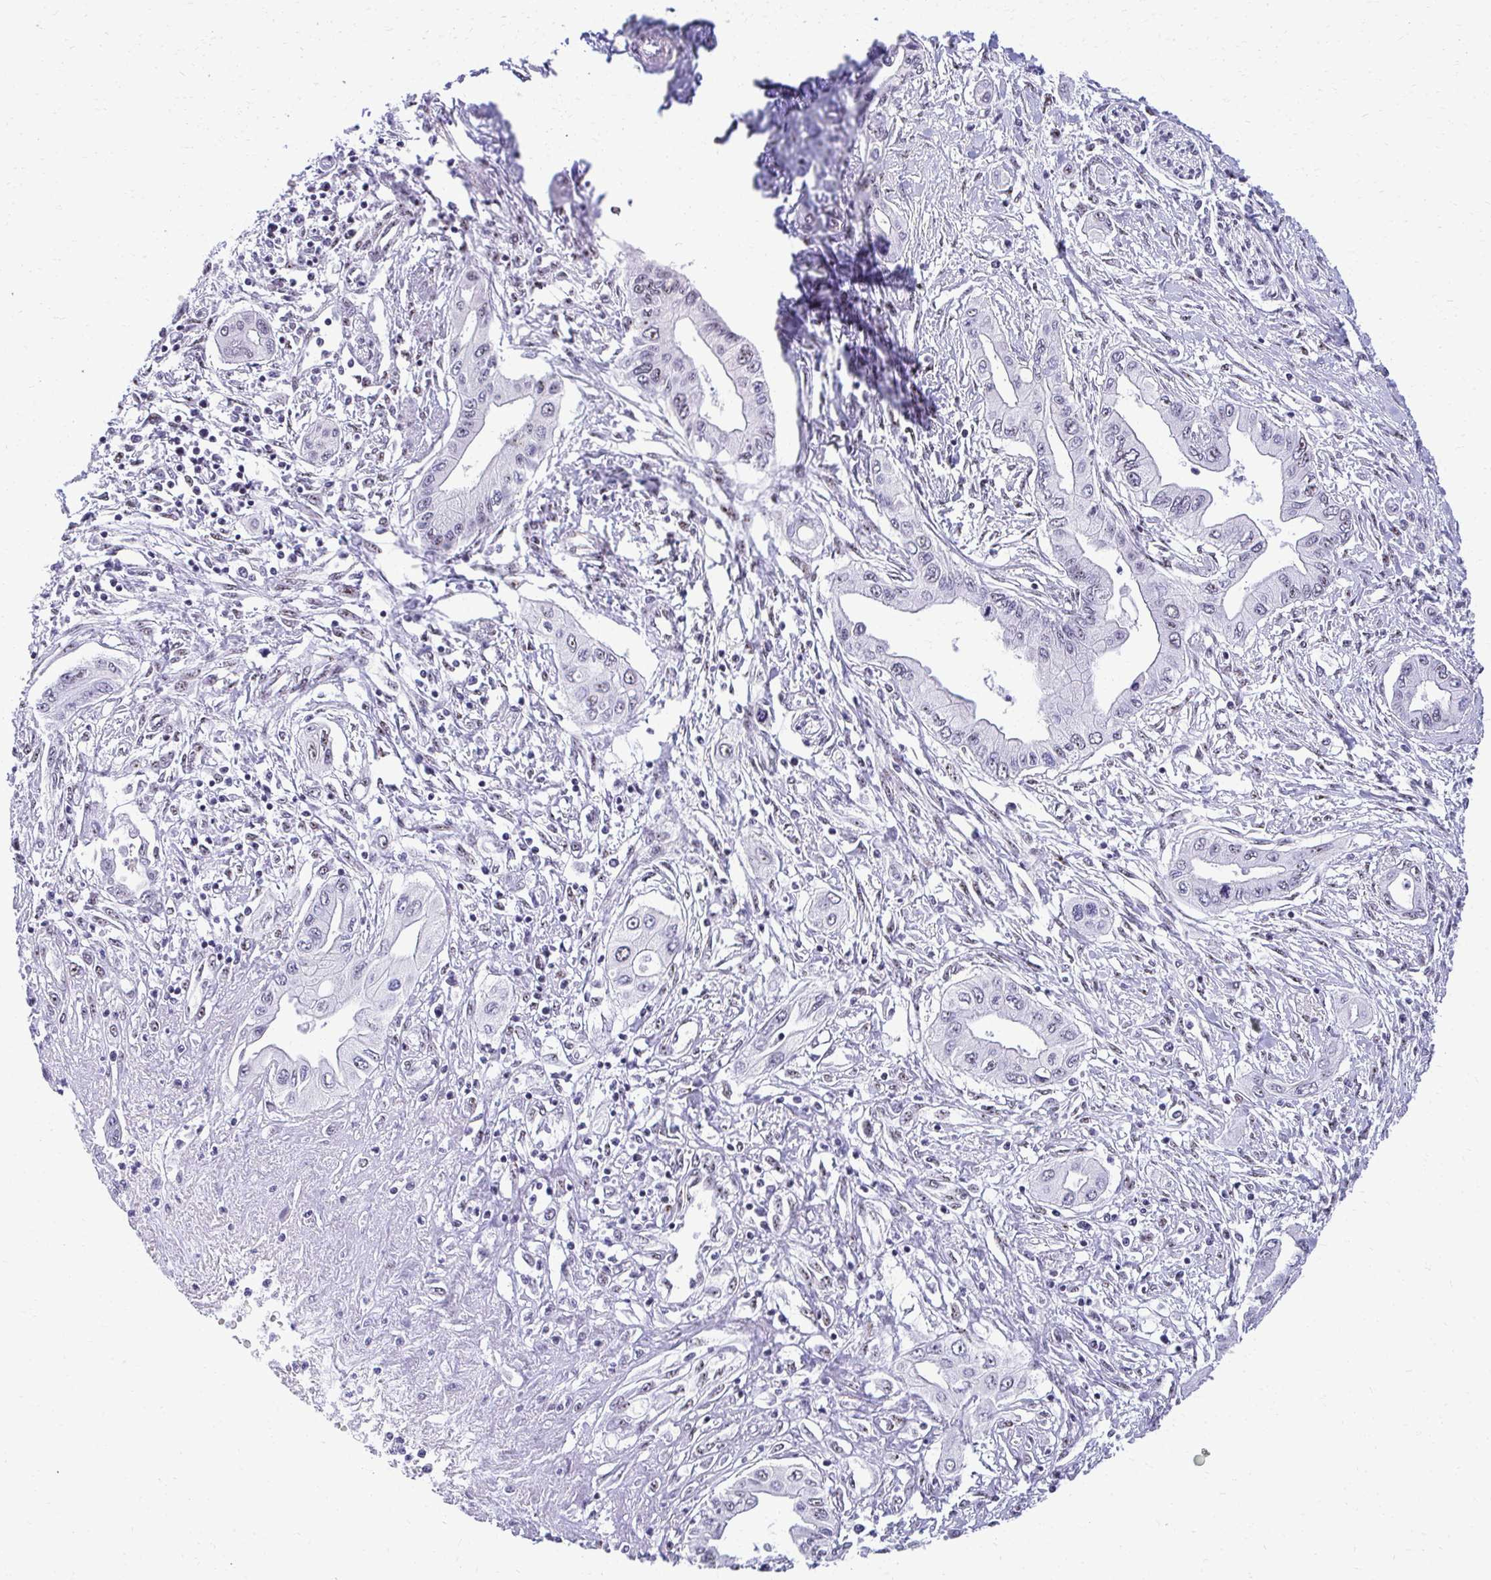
{"staining": {"intensity": "weak", "quantity": "<25%", "location": "nuclear"}, "tissue": "pancreatic cancer", "cell_type": "Tumor cells", "image_type": "cancer", "snomed": [{"axis": "morphology", "description": "Adenocarcinoma, NOS"}, {"axis": "topography", "description": "Pancreas"}], "caption": "High power microscopy photomicrograph of an IHC image of pancreatic cancer (adenocarcinoma), revealing no significant staining in tumor cells. (IHC, brightfield microscopy, high magnification).", "gene": "PELP1", "patient": {"sex": "female", "age": 62}}